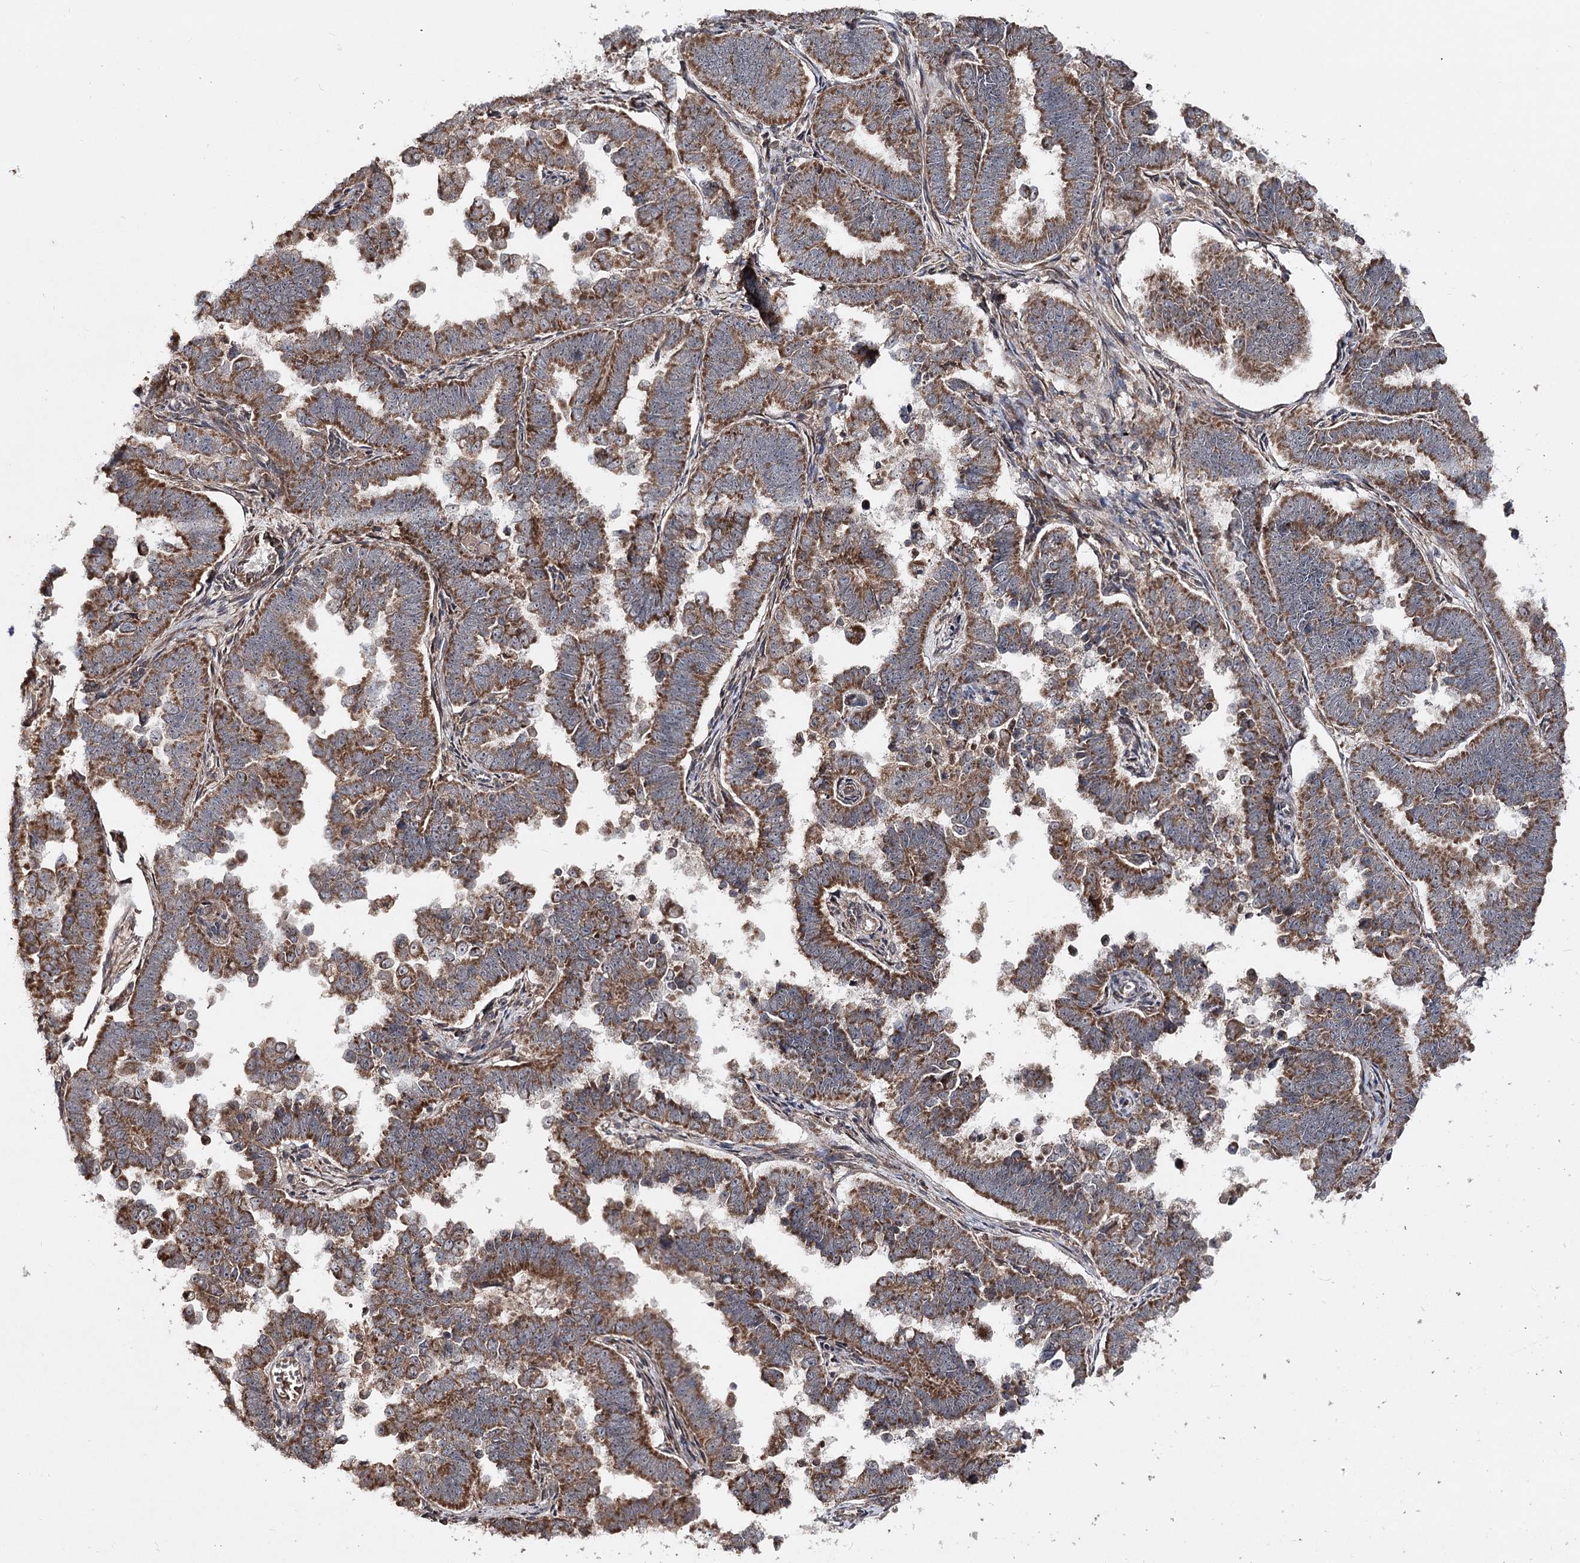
{"staining": {"intensity": "moderate", "quantity": ">75%", "location": "cytoplasmic/membranous"}, "tissue": "endometrial cancer", "cell_type": "Tumor cells", "image_type": "cancer", "snomed": [{"axis": "morphology", "description": "Adenocarcinoma, NOS"}, {"axis": "topography", "description": "Endometrium"}], "caption": "Endometrial adenocarcinoma stained for a protein exhibits moderate cytoplasmic/membranous positivity in tumor cells.", "gene": "MINDY3", "patient": {"sex": "female", "age": 75}}